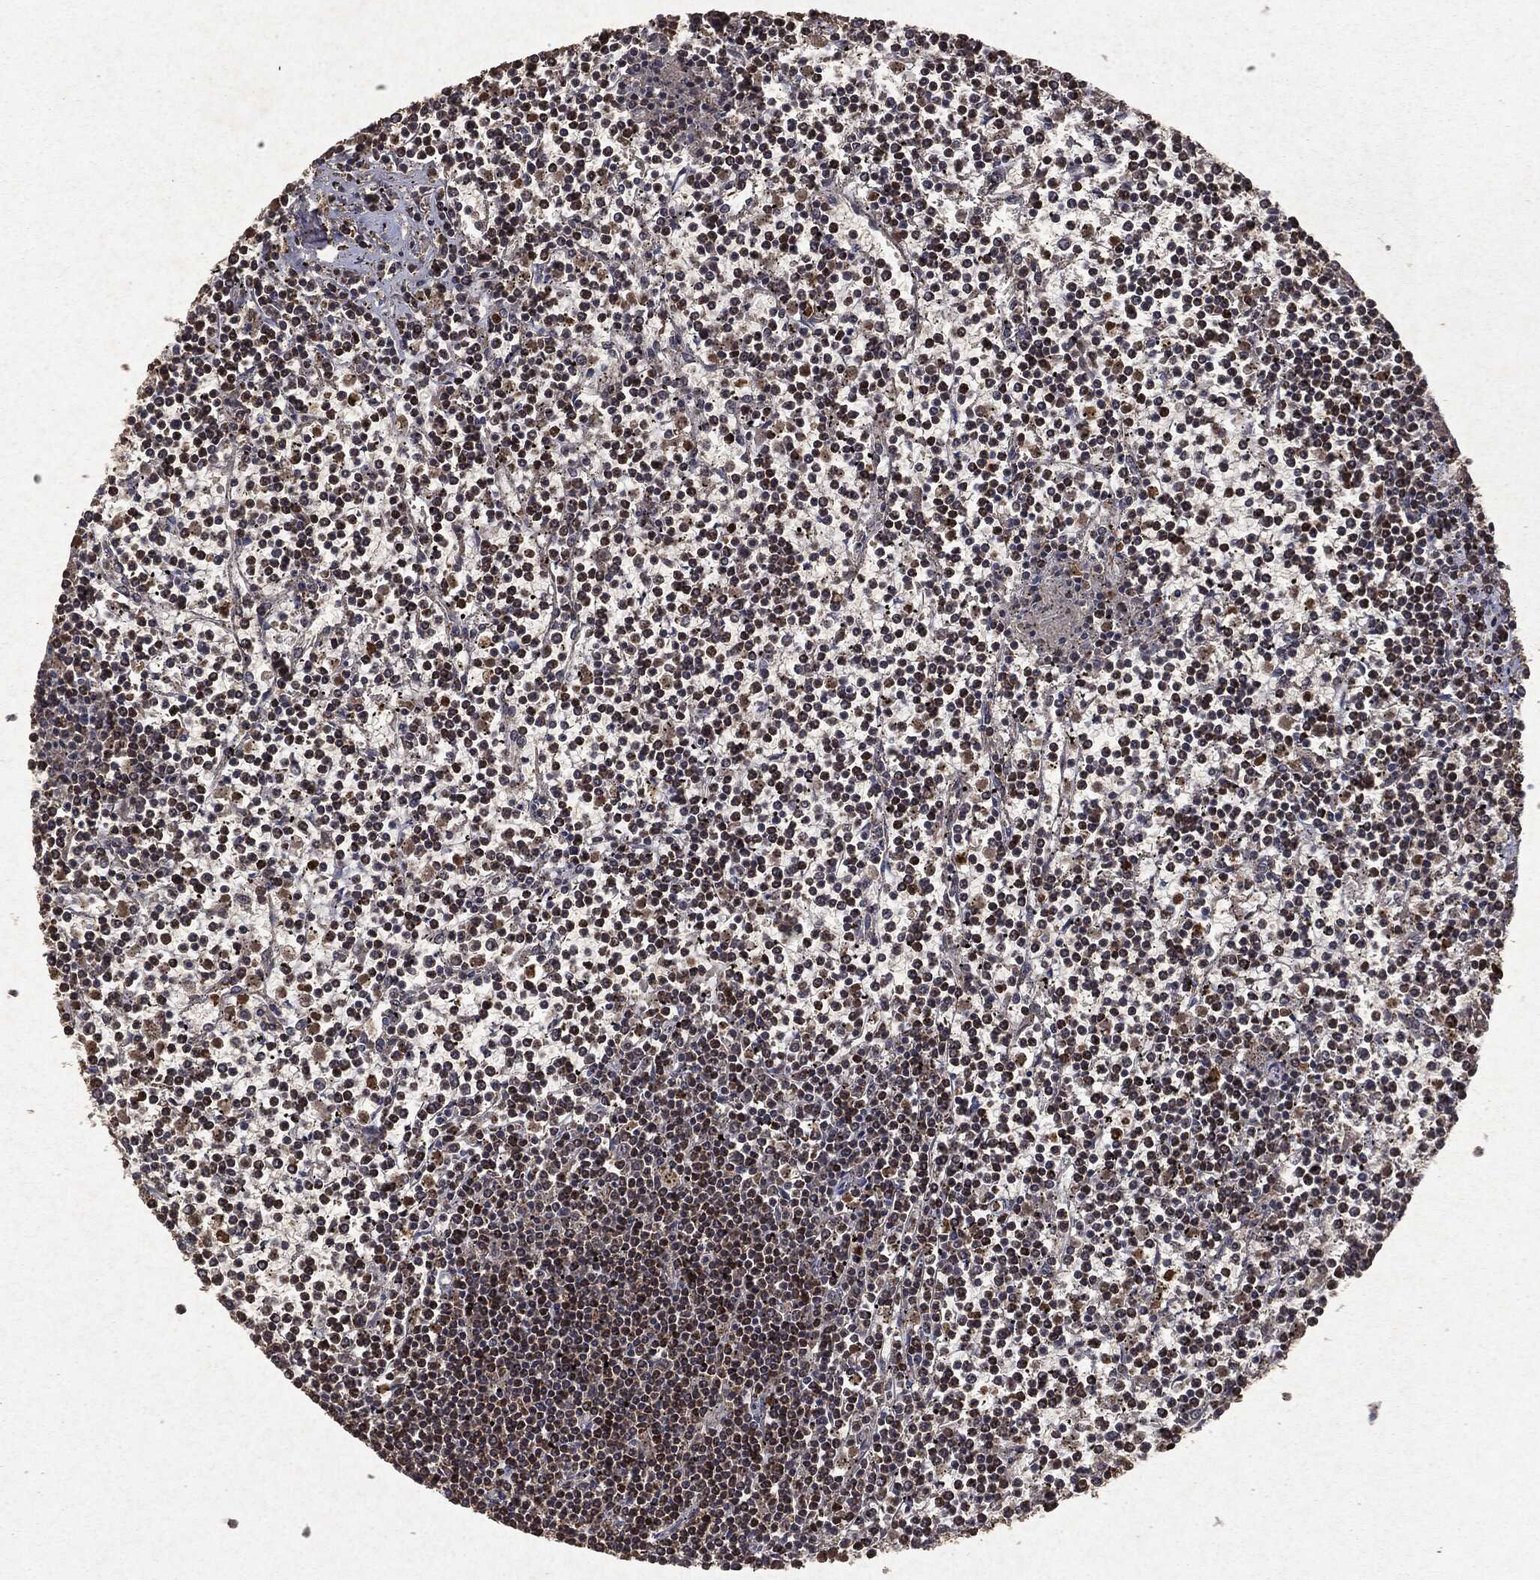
{"staining": {"intensity": "moderate", "quantity": "<25%", "location": "nuclear"}, "tissue": "lymphoma", "cell_type": "Tumor cells", "image_type": "cancer", "snomed": [{"axis": "morphology", "description": "Malignant lymphoma, non-Hodgkin's type, Low grade"}, {"axis": "topography", "description": "Spleen"}], "caption": "Protein expression analysis of malignant lymphoma, non-Hodgkin's type (low-grade) displays moderate nuclear positivity in about <25% of tumor cells.", "gene": "PEBP1", "patient": {"sex": "female", "age": 19}}